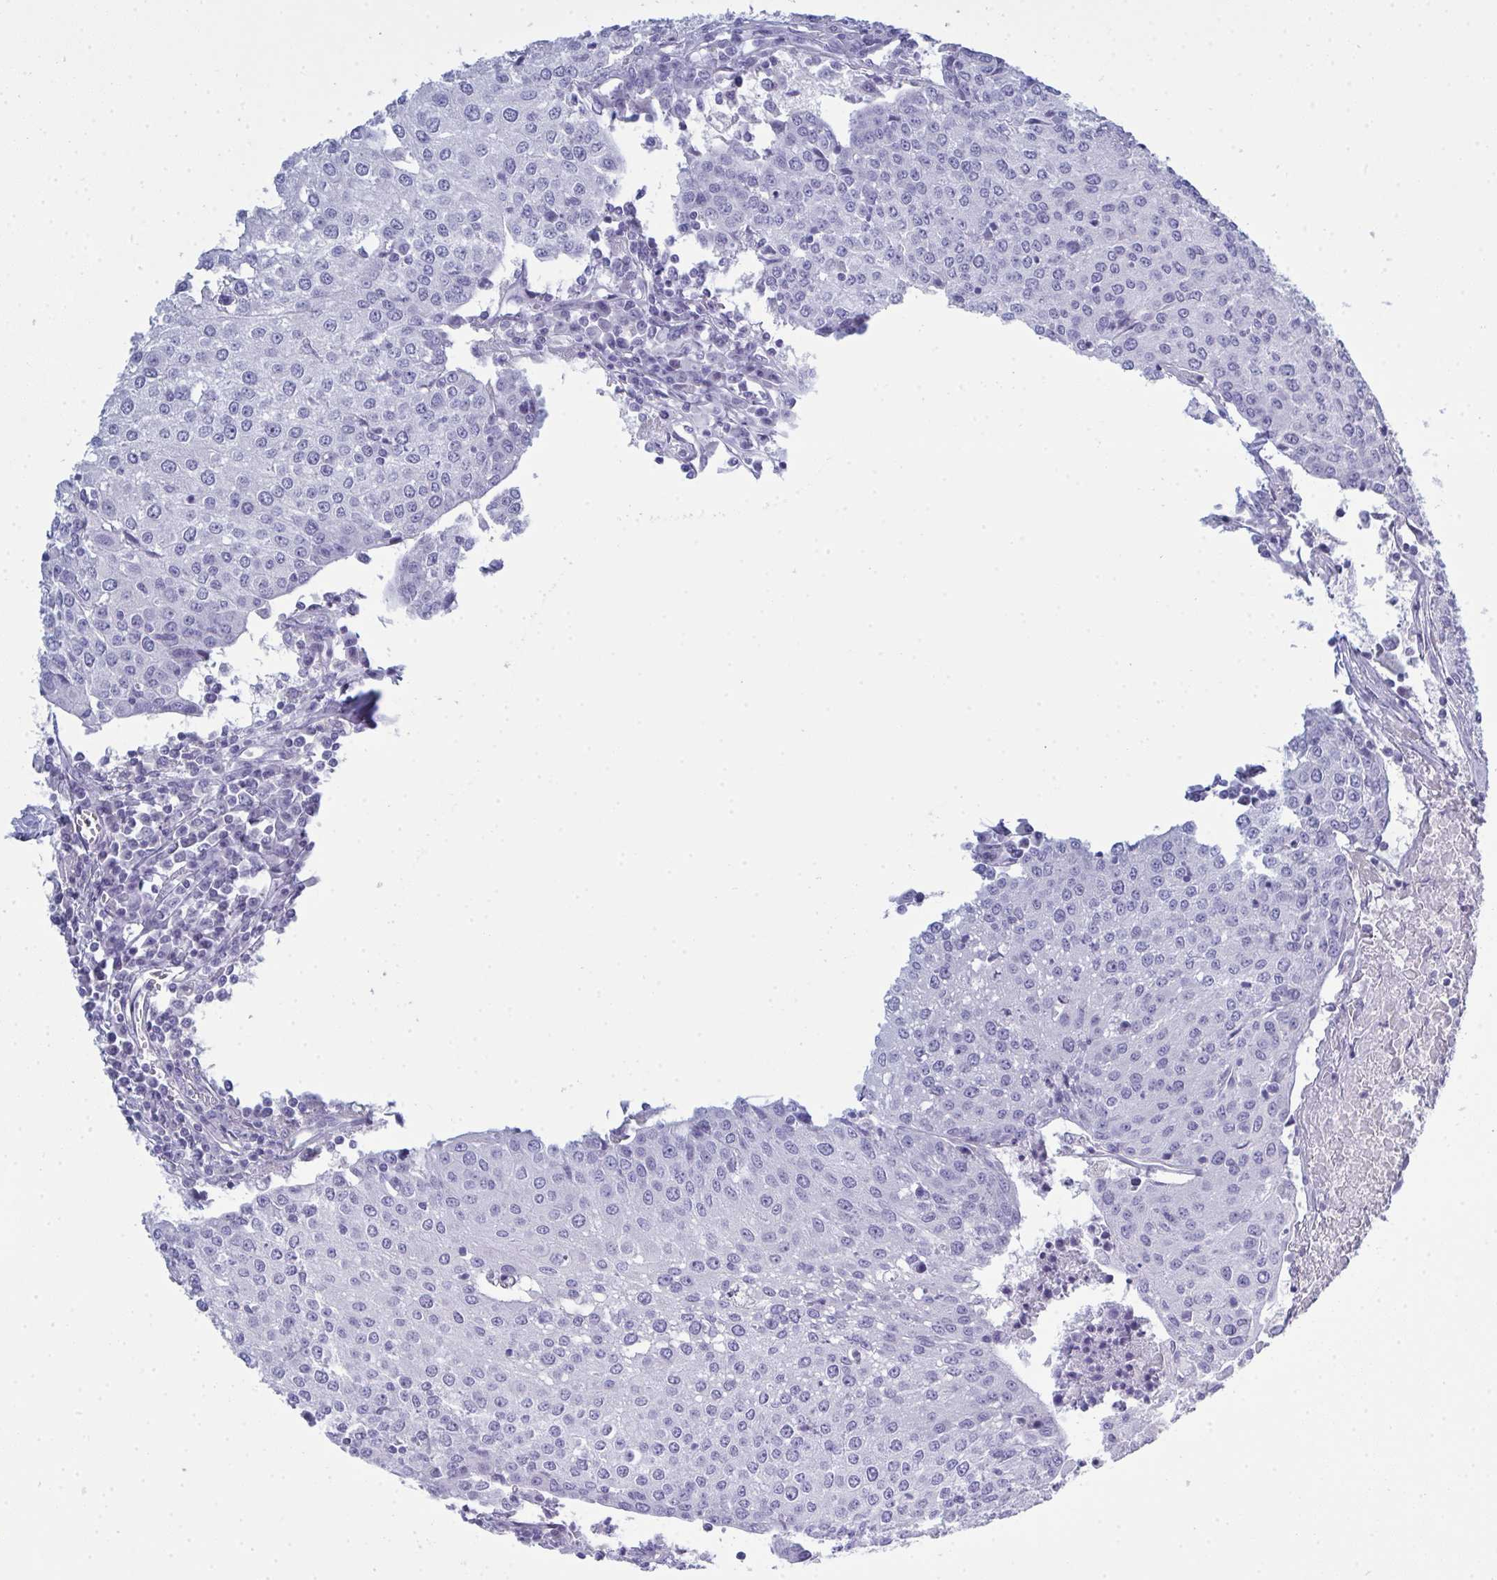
{"staining": {"intensity": "negative", "quantity": "none", "location": "none"}, "tissue": "urothelial cancer", "cell_type": "Tumor cells", "image_type": "cancer", "snomed": [{"axis": "morphology", "description": "Urothelial carcinoma, High grade"}, {"axis": "topography", "description": "Urinary bladder"}], "caption": "Immunohistochemical staining of urothelial cancer demonstrates no significant expression in tumor cells. Brightfield microscopy of immunohistochemistry stained with DAB (brown) and hematoxylin (blue), captured at high magnification.", "gene": "SERPINB10", "patient": {"sex": "female", "age": 85}}